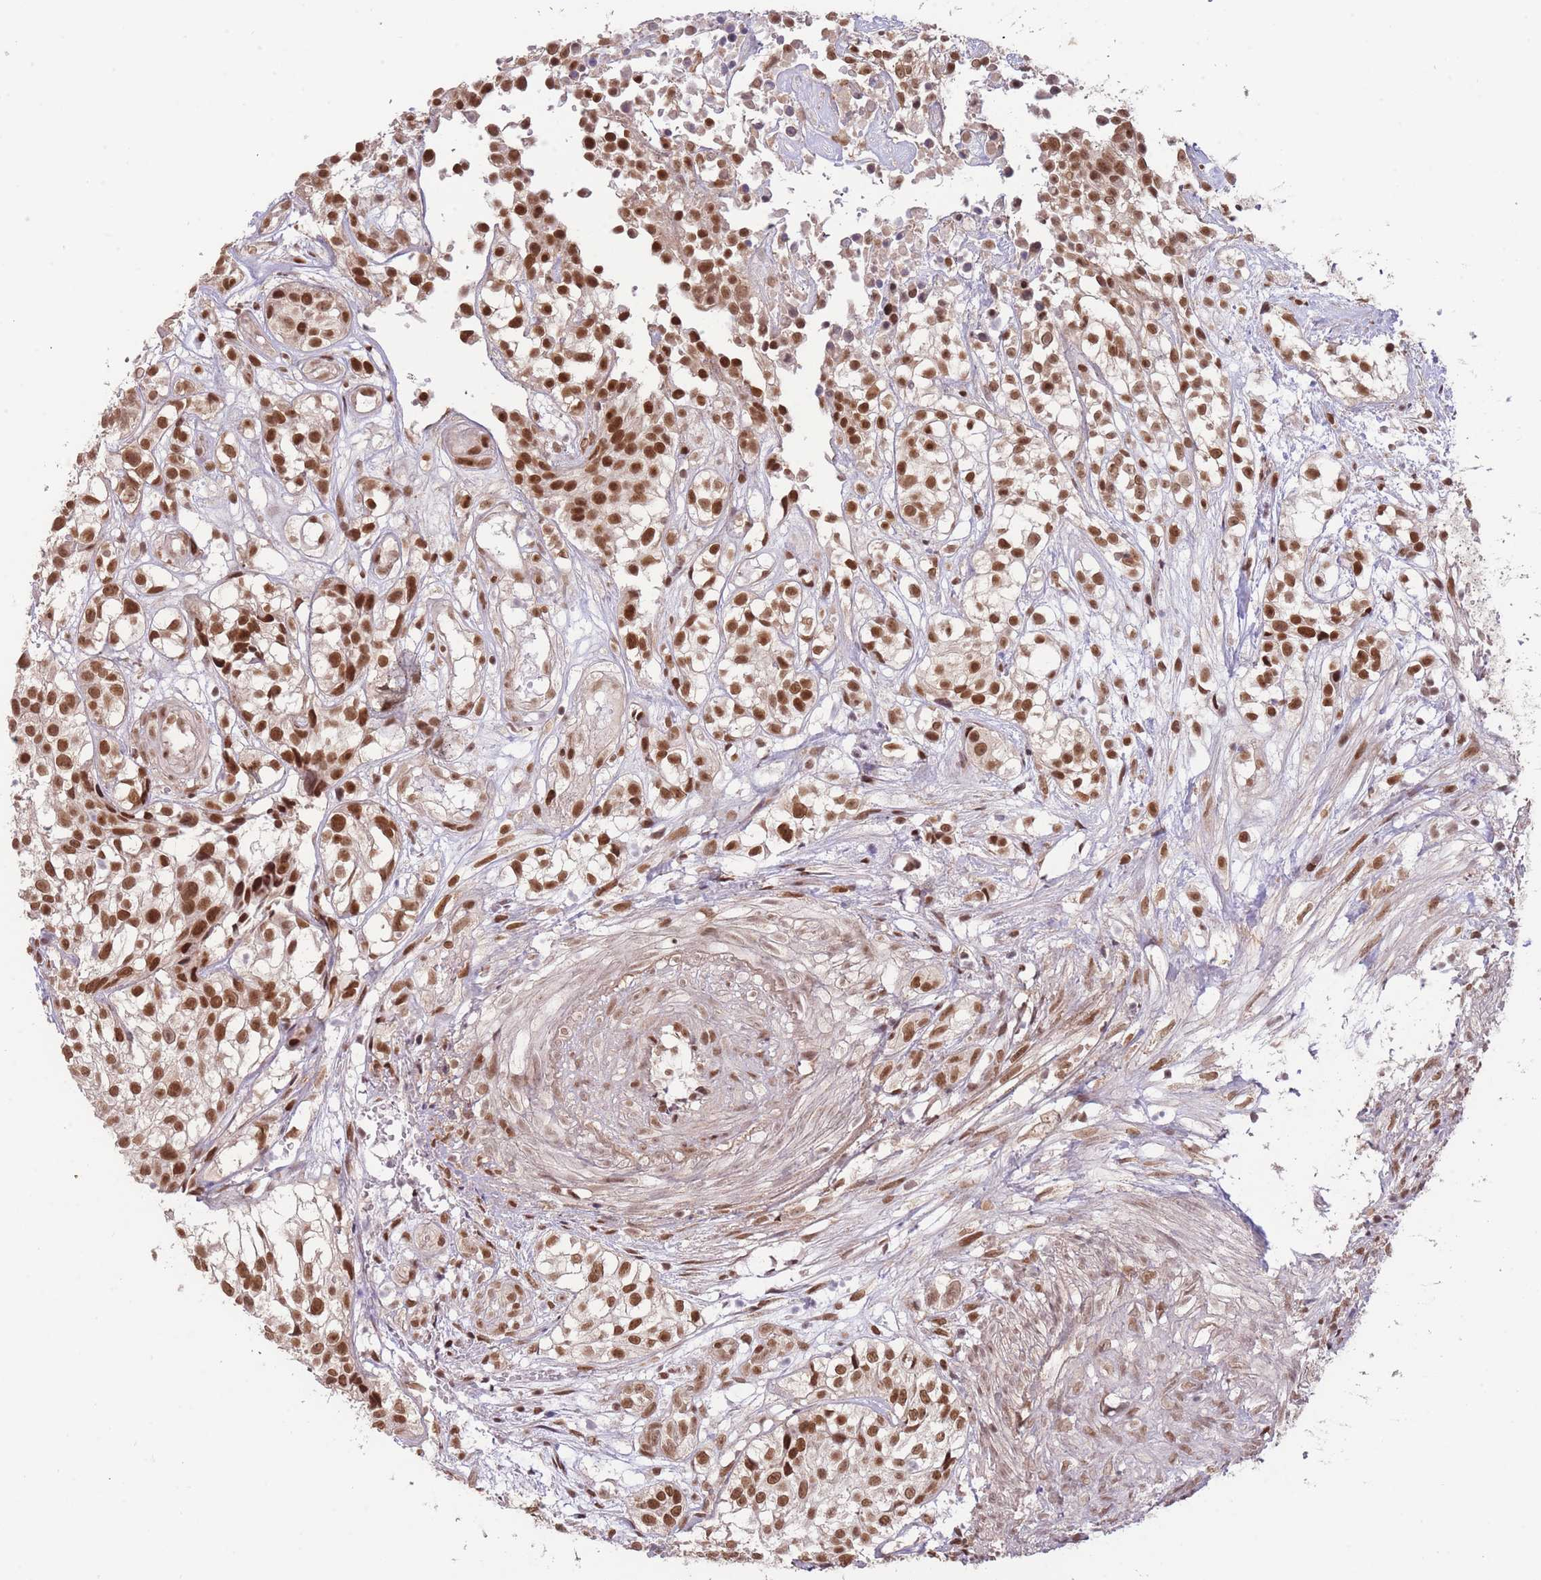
{"staining": {"intensity": "strong", "quantity": ">75%", "location": "nuclear"}, "tissue": "urothelial cancer", "cell_type": "Tumor cells", "image_type": "cancer", "snomed": [{"axis": "morphology", "description": "Urothelial carcinoma, High grade"}, {"axis": "topography", "description": "Urinary bladder"}], "caption": "Immunohistochemistry image of neoplastic tissue: human urothelial carcinoma (high-grade) stained using immunohistochemistry reveals high levels of strong protein expression localized specifically in the nuclear of tumor cells, appearing as a nuclear brown color.", "gene": "CARD8", "patient": {"sex": "male", "age": 56}}